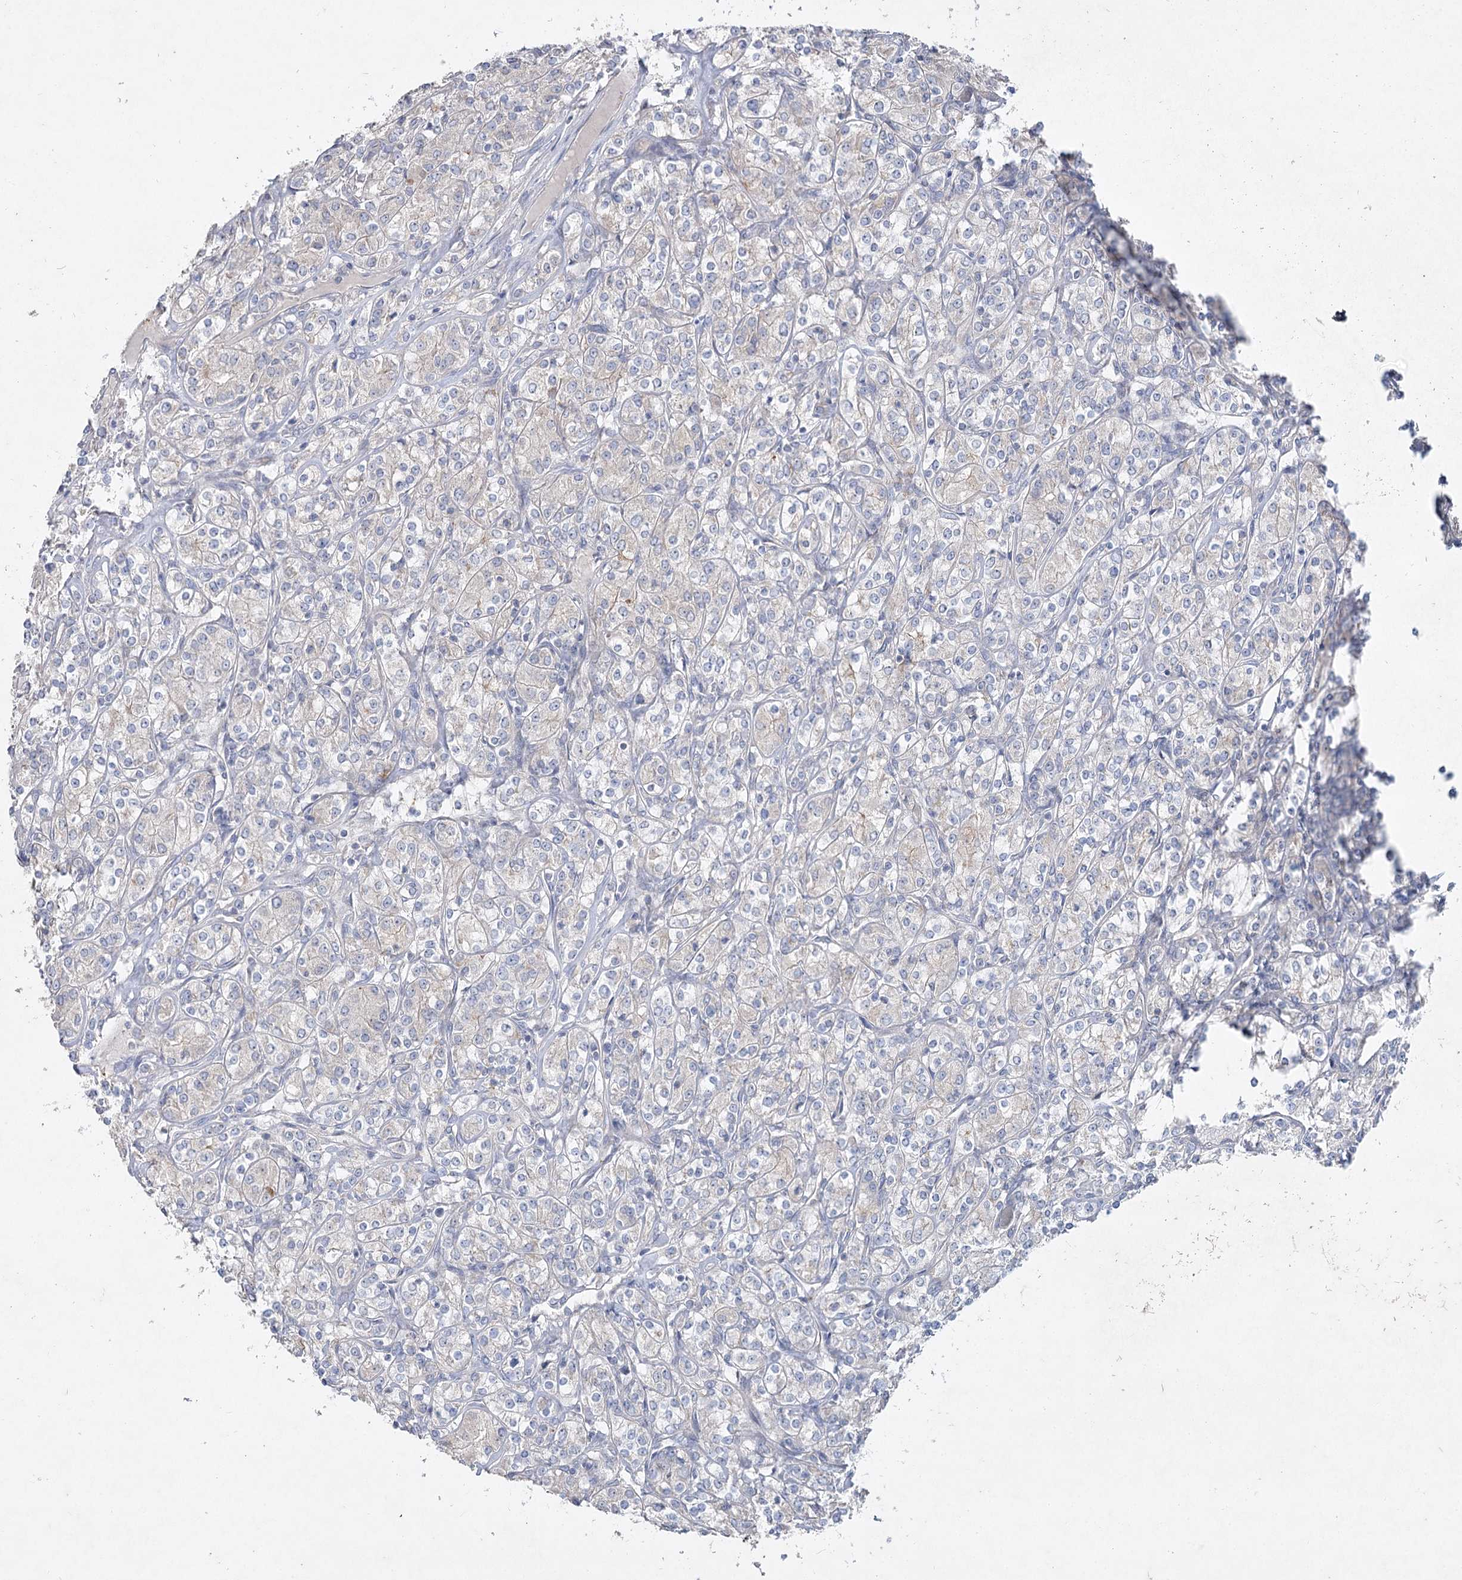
{"staining": {"intensity": "negative", "quantity": "none", "location": "none"}, "tissue": "renal cancer", "cell_type": "Tumor cells", "image_type": "cancer", "snomed": [{"axis": "morphology", "description": "Adenocarcinoma, NOS"}, {"axis": "topography", "description": "Kidney"}], "caption": "DAB (3,3'-diaminobenzidine) immunohistochemical staining of human renal adenocarcinoma reveals no significant expression in tumor cells. (Immunohistochemistry, brightfield microscopy, high magnification).", "gene": "TMEM187", "patient": {"sex": "male", "age": 77}}